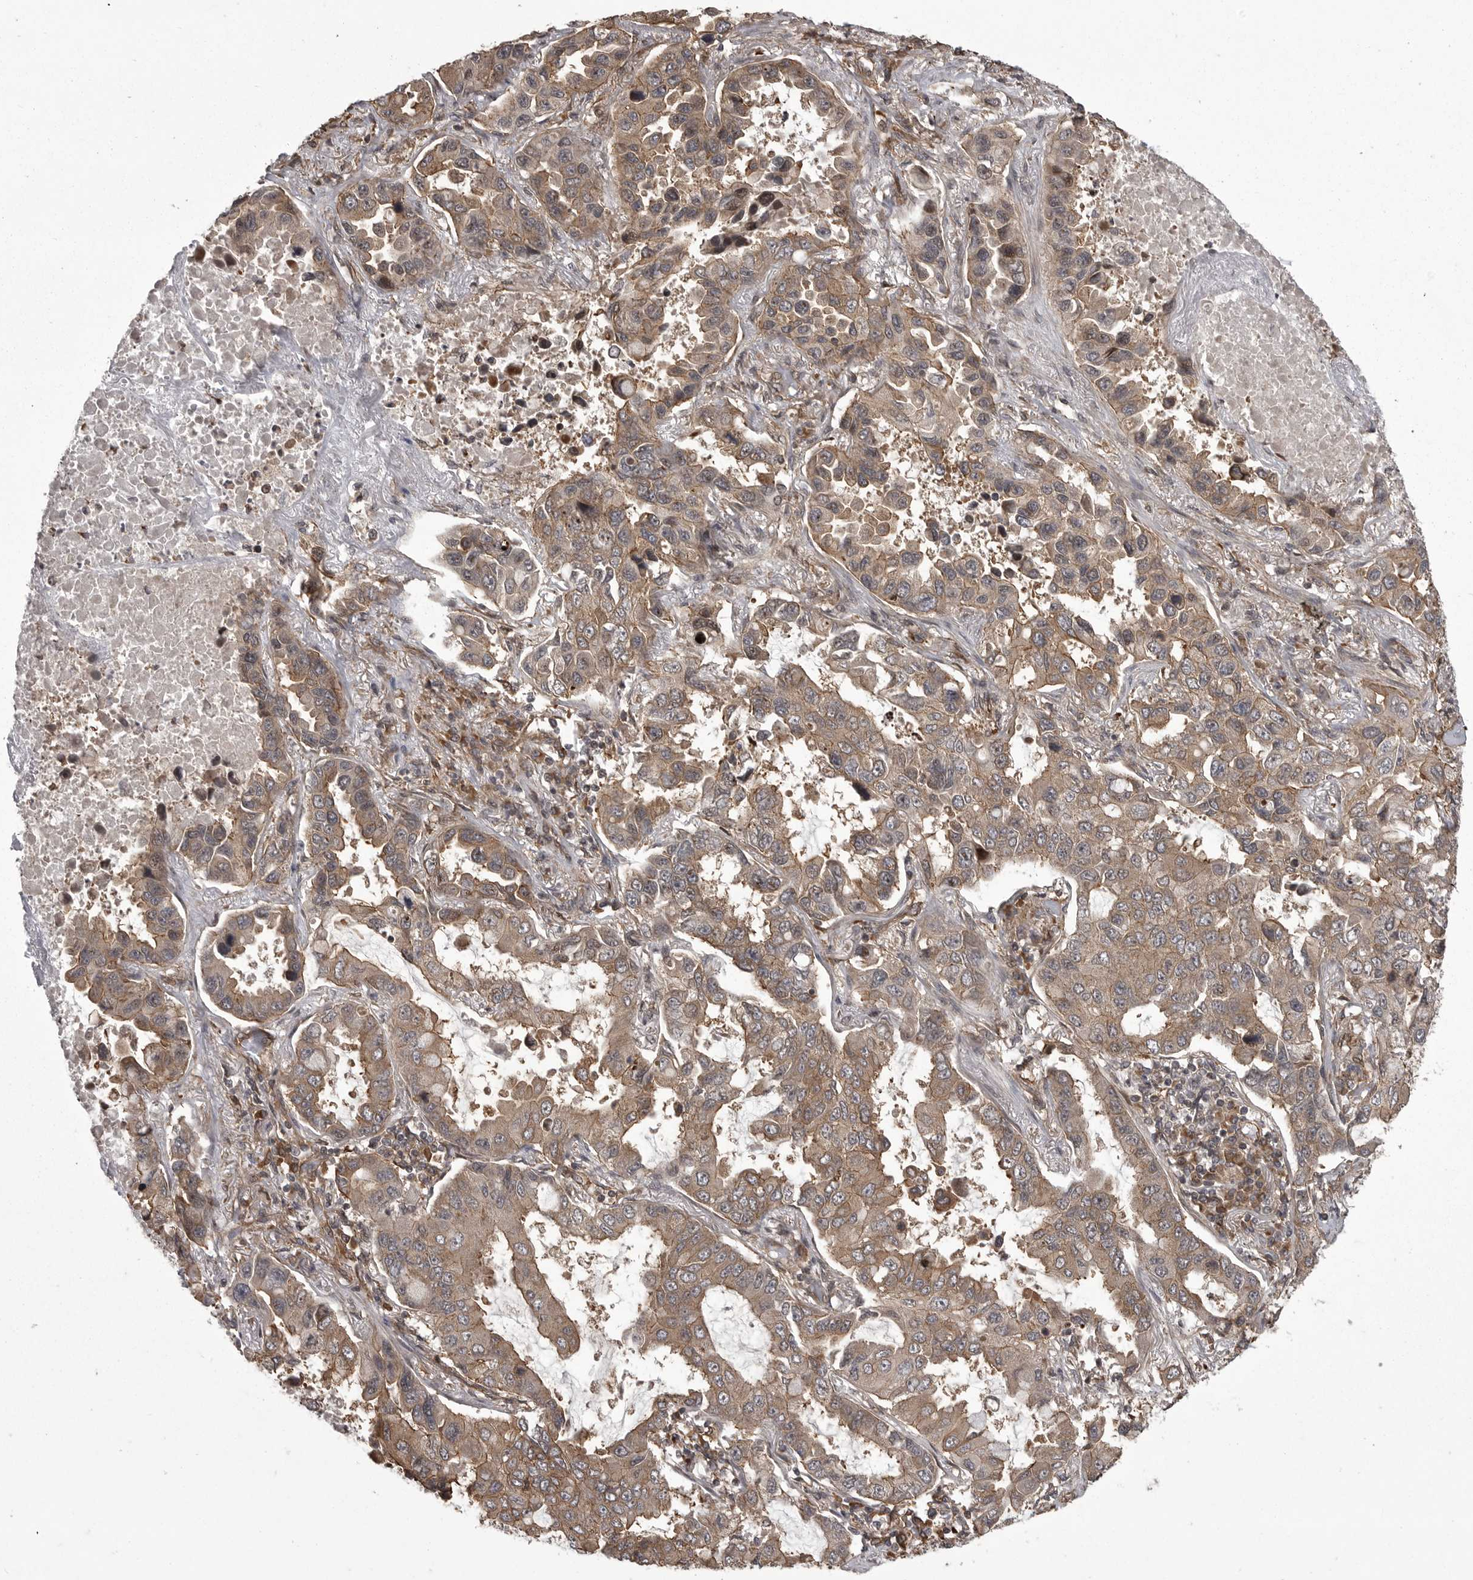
{"staining": {"intensity": "moderate", "quantity": ">75%", "location": "cytoplasmic/membranous"}, "tissue": "lung cancer", "cell_type": "Tumor cells", "image_type": "cancer", "snomed": [{"axis": "morphology", "description": "Adenocarcinoma, NOS"}, {"axis": "topography", "description": "Lung"}], "caption": "This is an image of IHC staining of lung cancer (adenocarcinoma), which shows moderate positivity in the cytoplasmic/membranous of tumor cells.", "gene": "DNAJC8", "patient": {"sex": "male", "age": 64}}